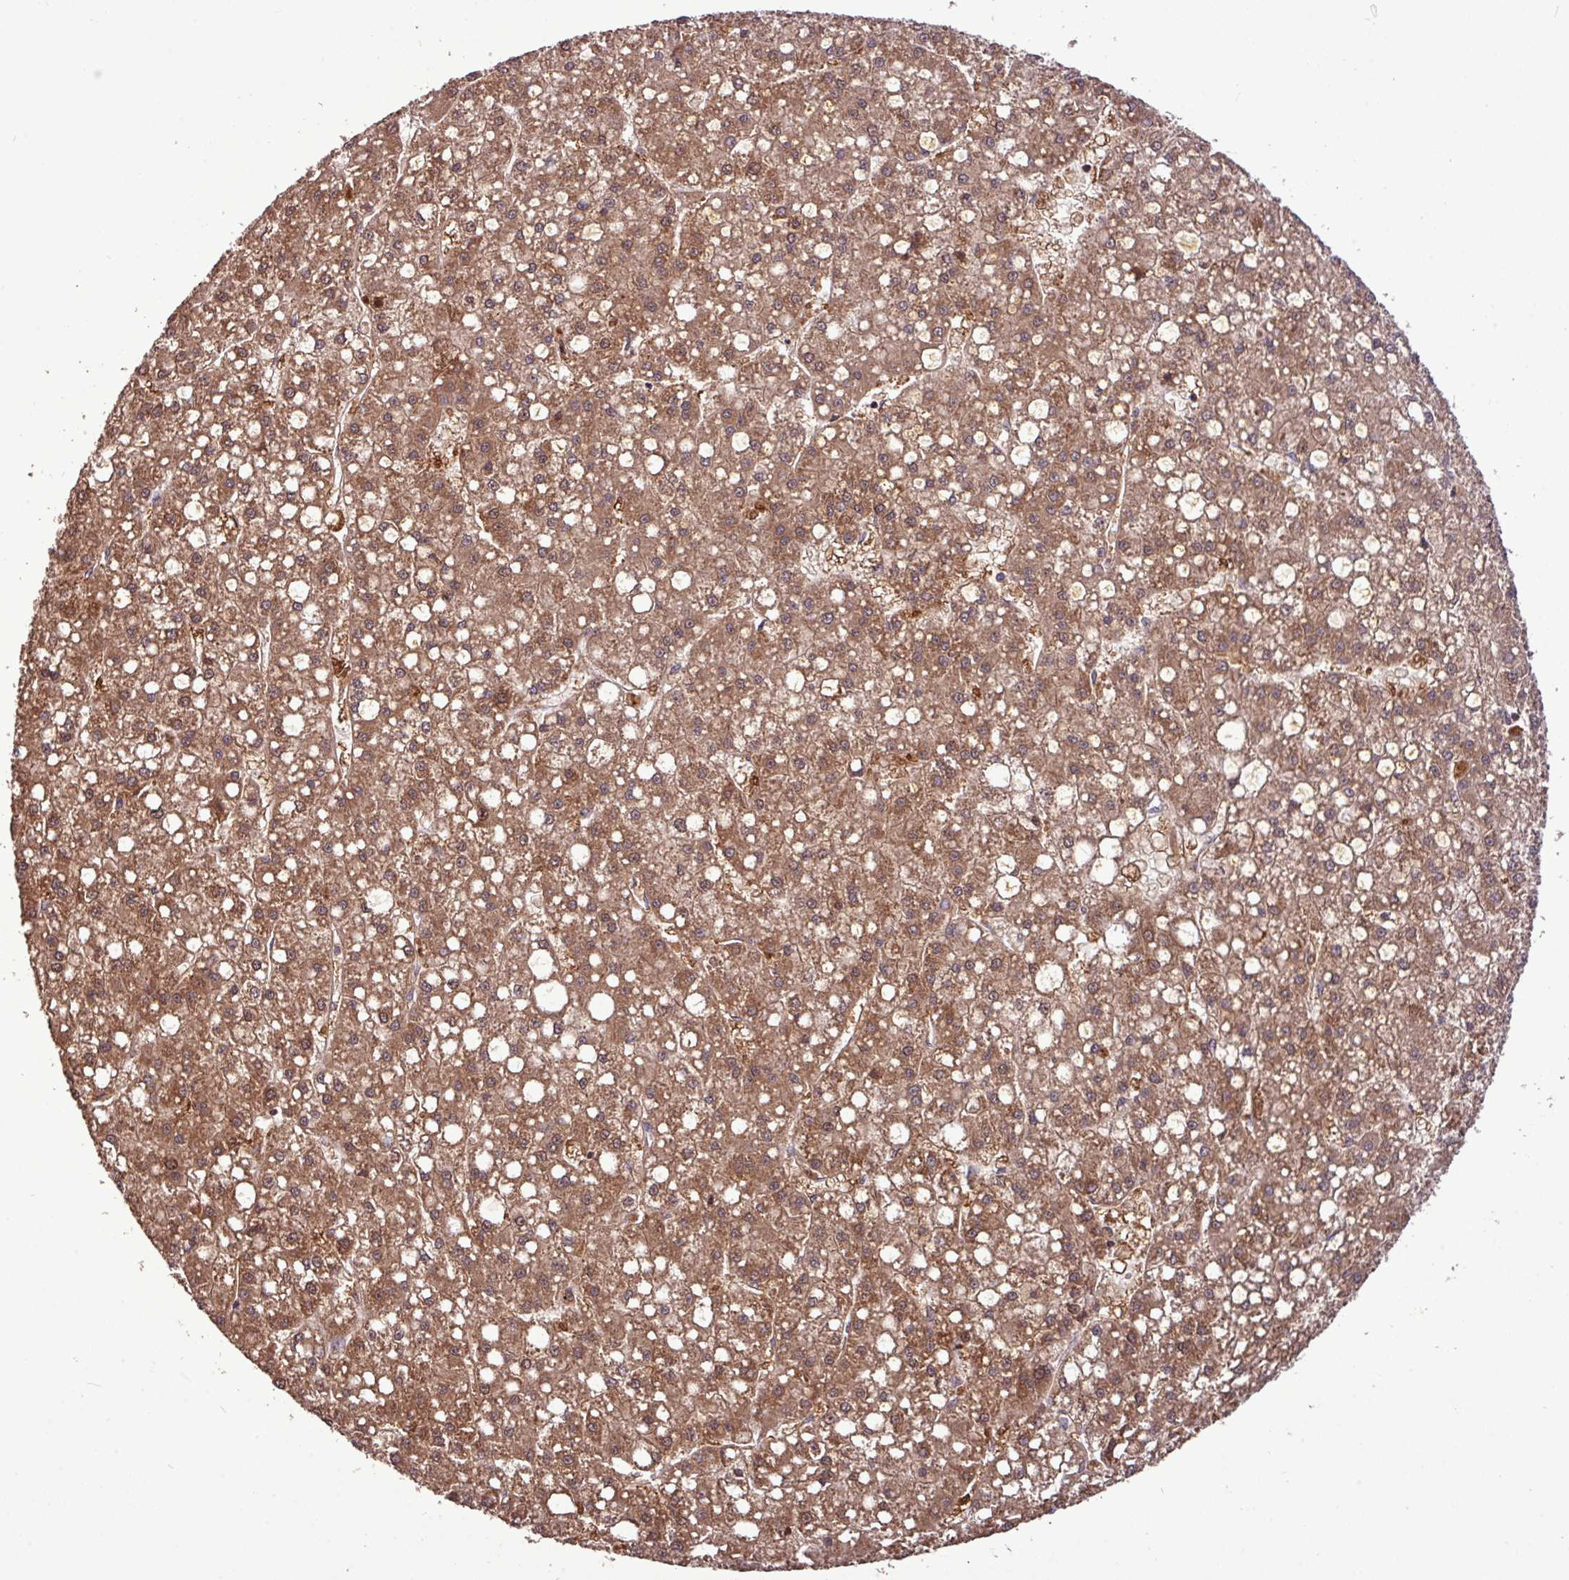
{"staining": {"intensity": "moderate", "quantity": ">75%", "location": "cytoplasmic/membranous,nuclear"}, "tissue": "liver cancer", "cell_type": "Tumor cells", "image_type": "cancer", "snomed": [{"axis": "morphology", "description": "Carcinoma, Hepatocellular, NOS"}, {"axis": "topography", "description": "Liver"}], "caption": "Liver hepatocellular carcinoma stained for a protein demonstrates moderate cytoplasmic/membranous and nuclear positivity in tumor cells.", "gene": "YPEL3", "patient": {"sex": "male", "age": 67}}